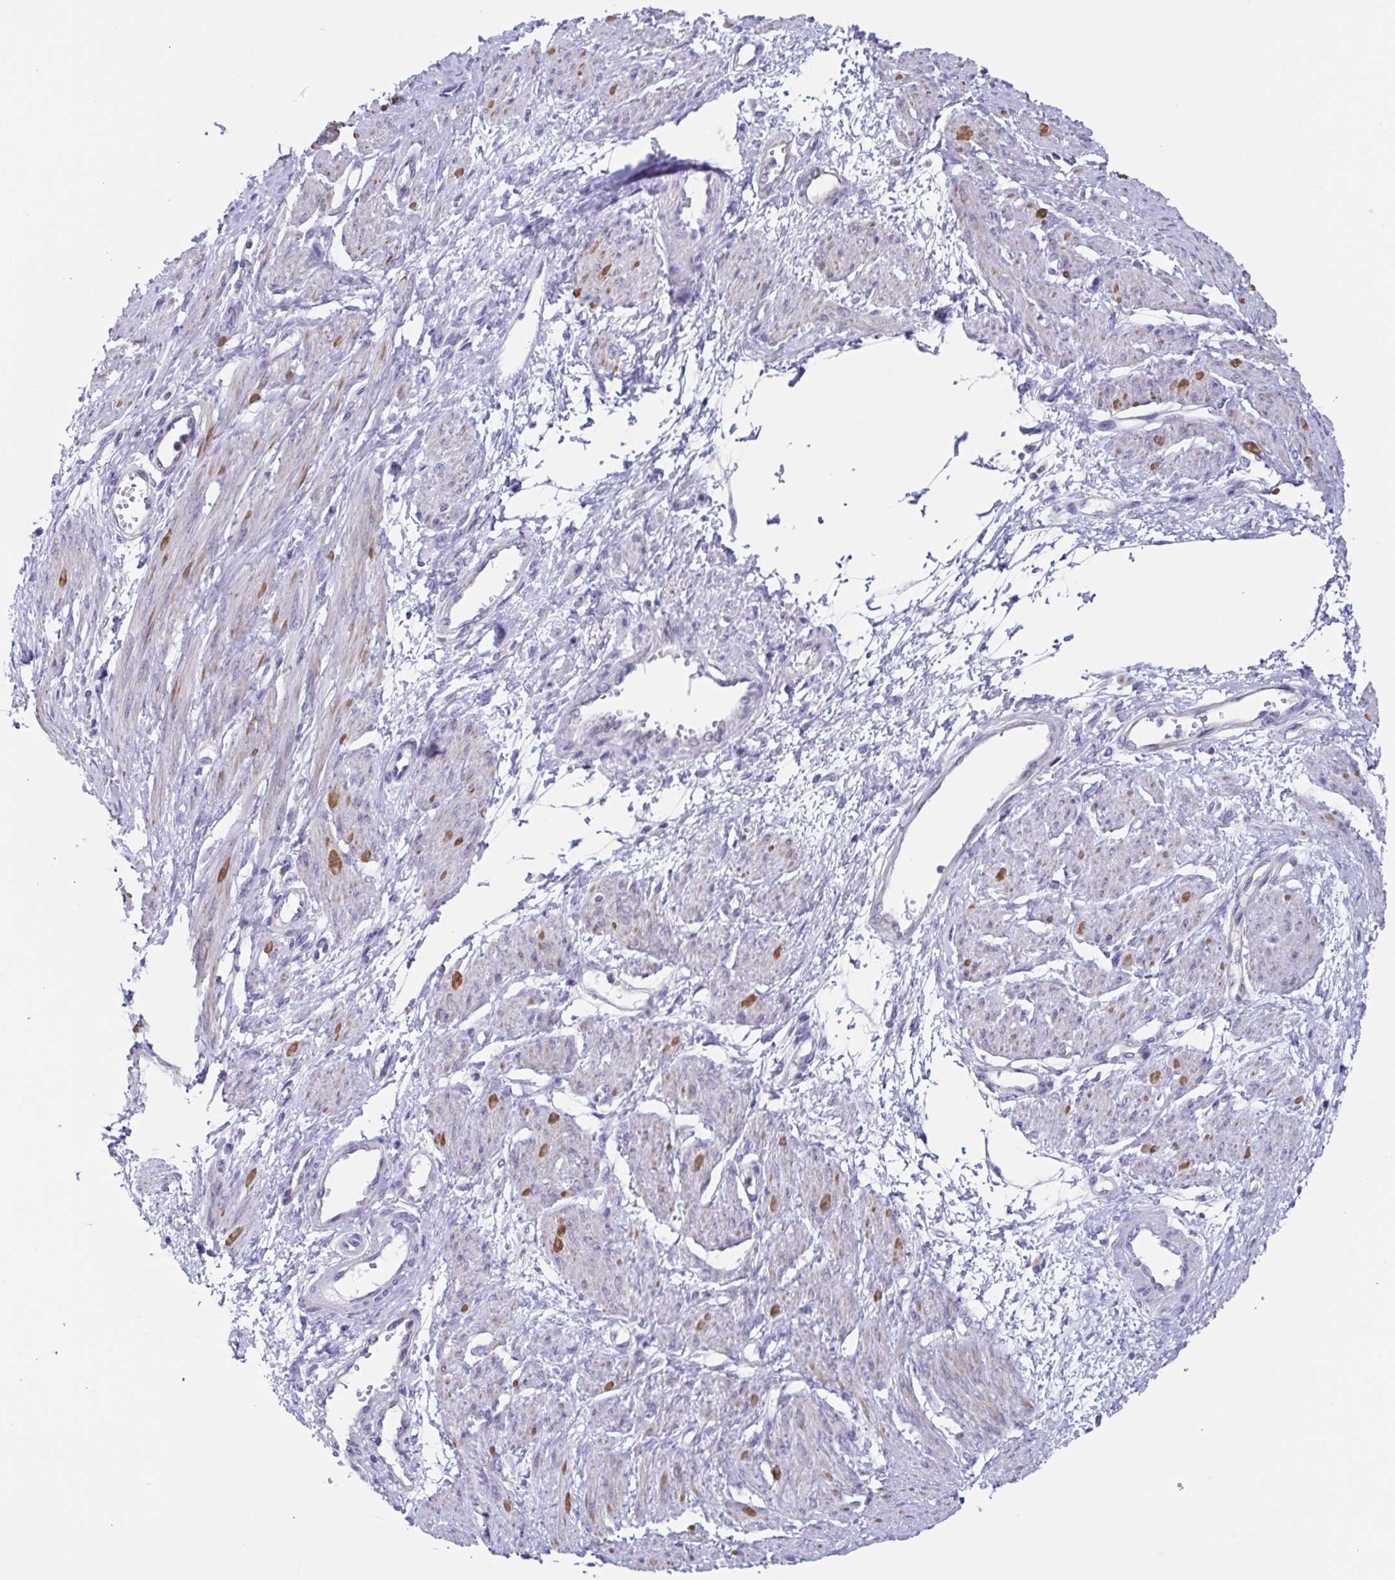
{"staining": {"intensity": "moderate", "quantity": "<25%", "location": "nuclear"}, "tissue": "smooth muscle", "cell_type": "Smooth muscle cells", "image_type": "normal", "snomed": [{"axis": "morphology", "description": "Normal tissue, NOS"}, {"axis": "topography", "description": "Smooth muscle"}, {"axis": "topography", "description": "Uterus"}], "caption": "An immunohistochemistry photomicrograph of unremarkable tissue is shown. Protein staining in brown highlights moderate nuclear positivity in smooth muscle within smooth muscle cells.", "gene": "PBOV1", "patient": {"sex": "female", "age": 39}}